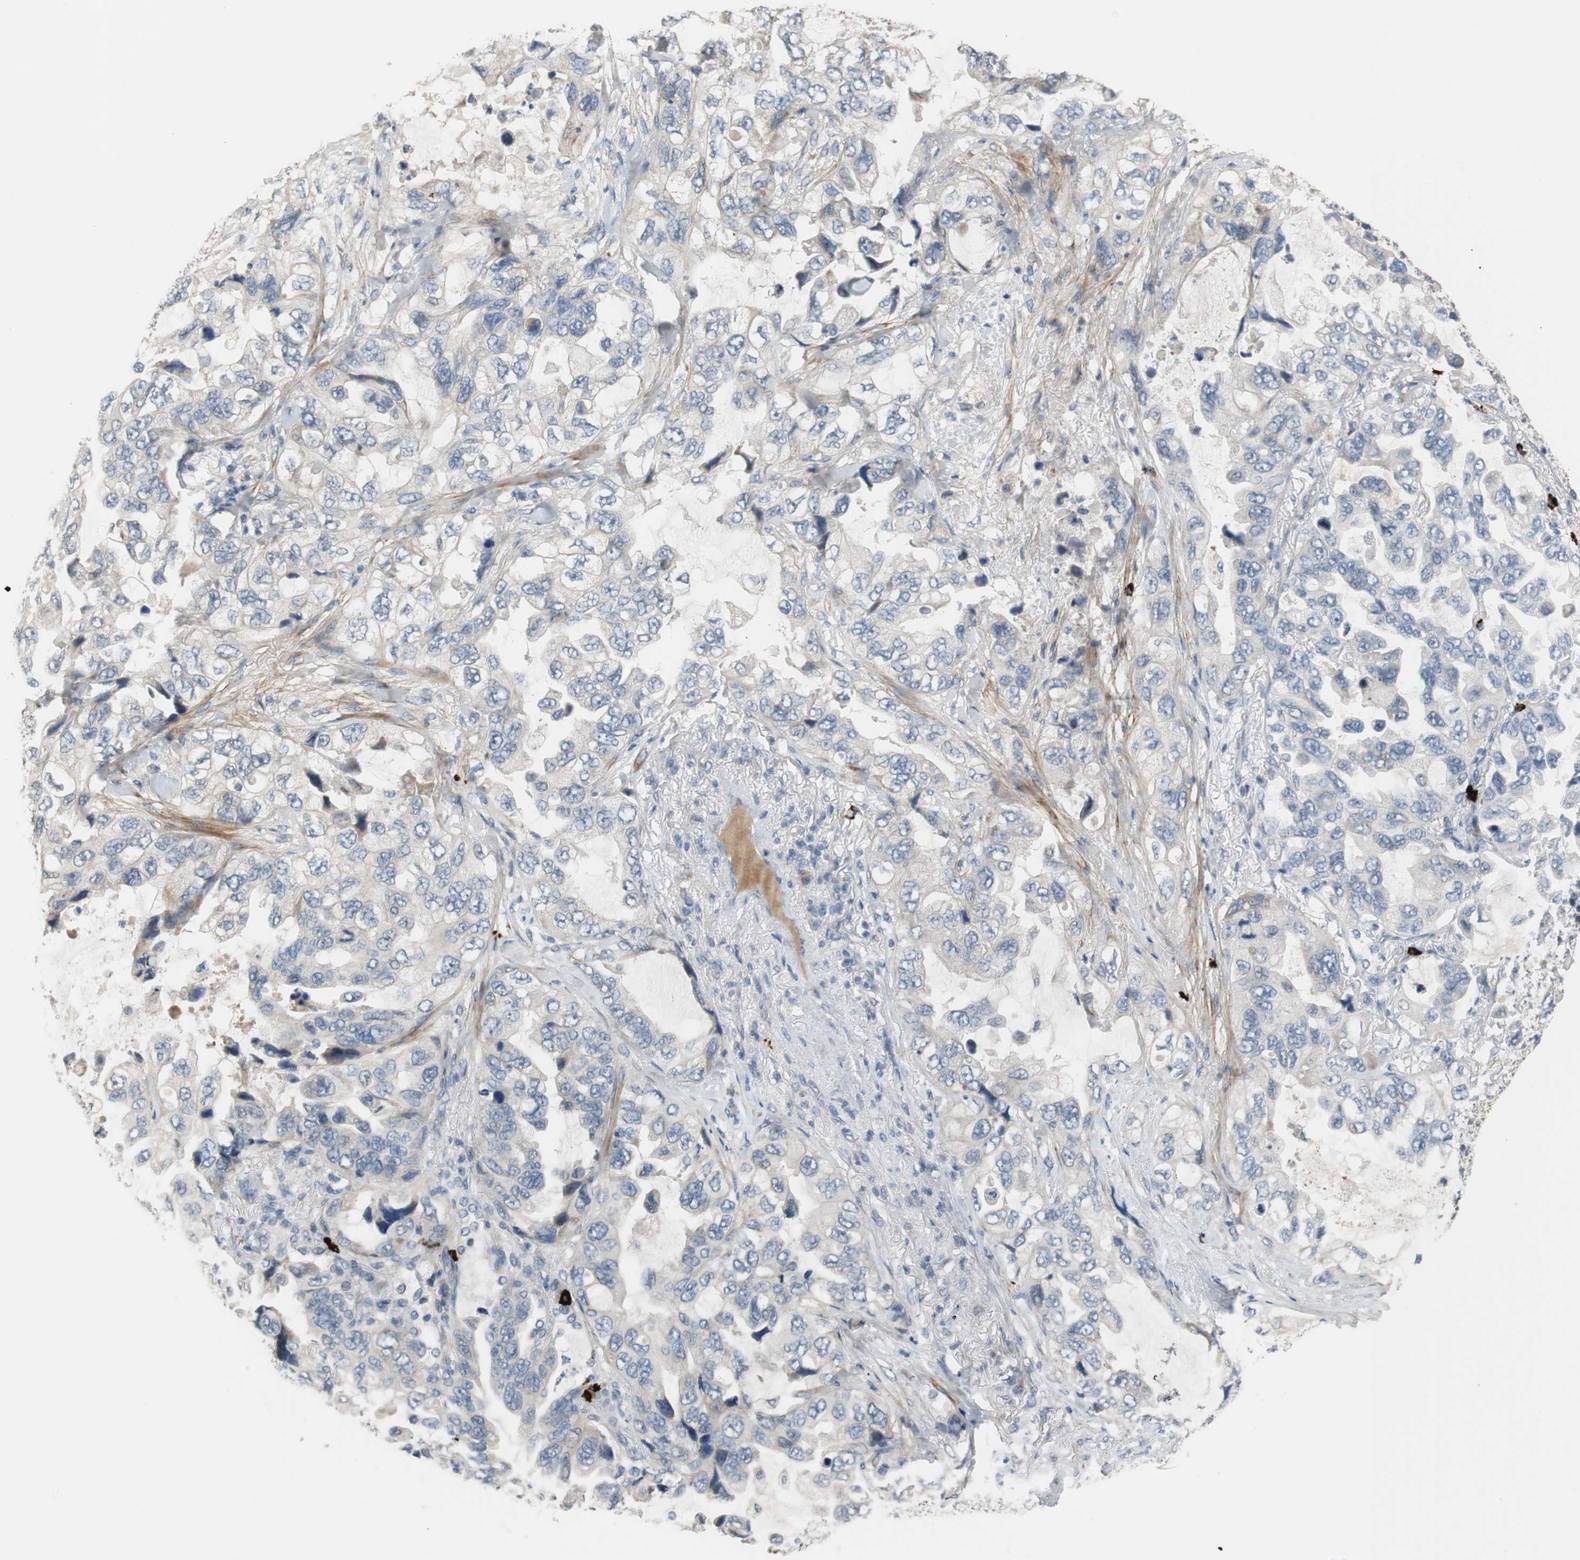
{"staining": {"intensity": "negative", "quantity": "none", "location": "none"}, "tissue": "lung cancer", "cell_type": "Tumor cells", "image_type": "cancer", "snomed": [{"axis": "morphology", "description": "Squamous cell carcinoma, NOS"}, {"axis": "topography", "description": "Lung"}], "caption": "Tumor cells are negative for brown protein staining in lung cancer. Brightfield microscopy of immunohistochemistry stained with DAB (brown) and hematoxylin (blue), captured at high magnification.", "gene": "COL12A1", "patient": {"sex": "female", "age": 73}}